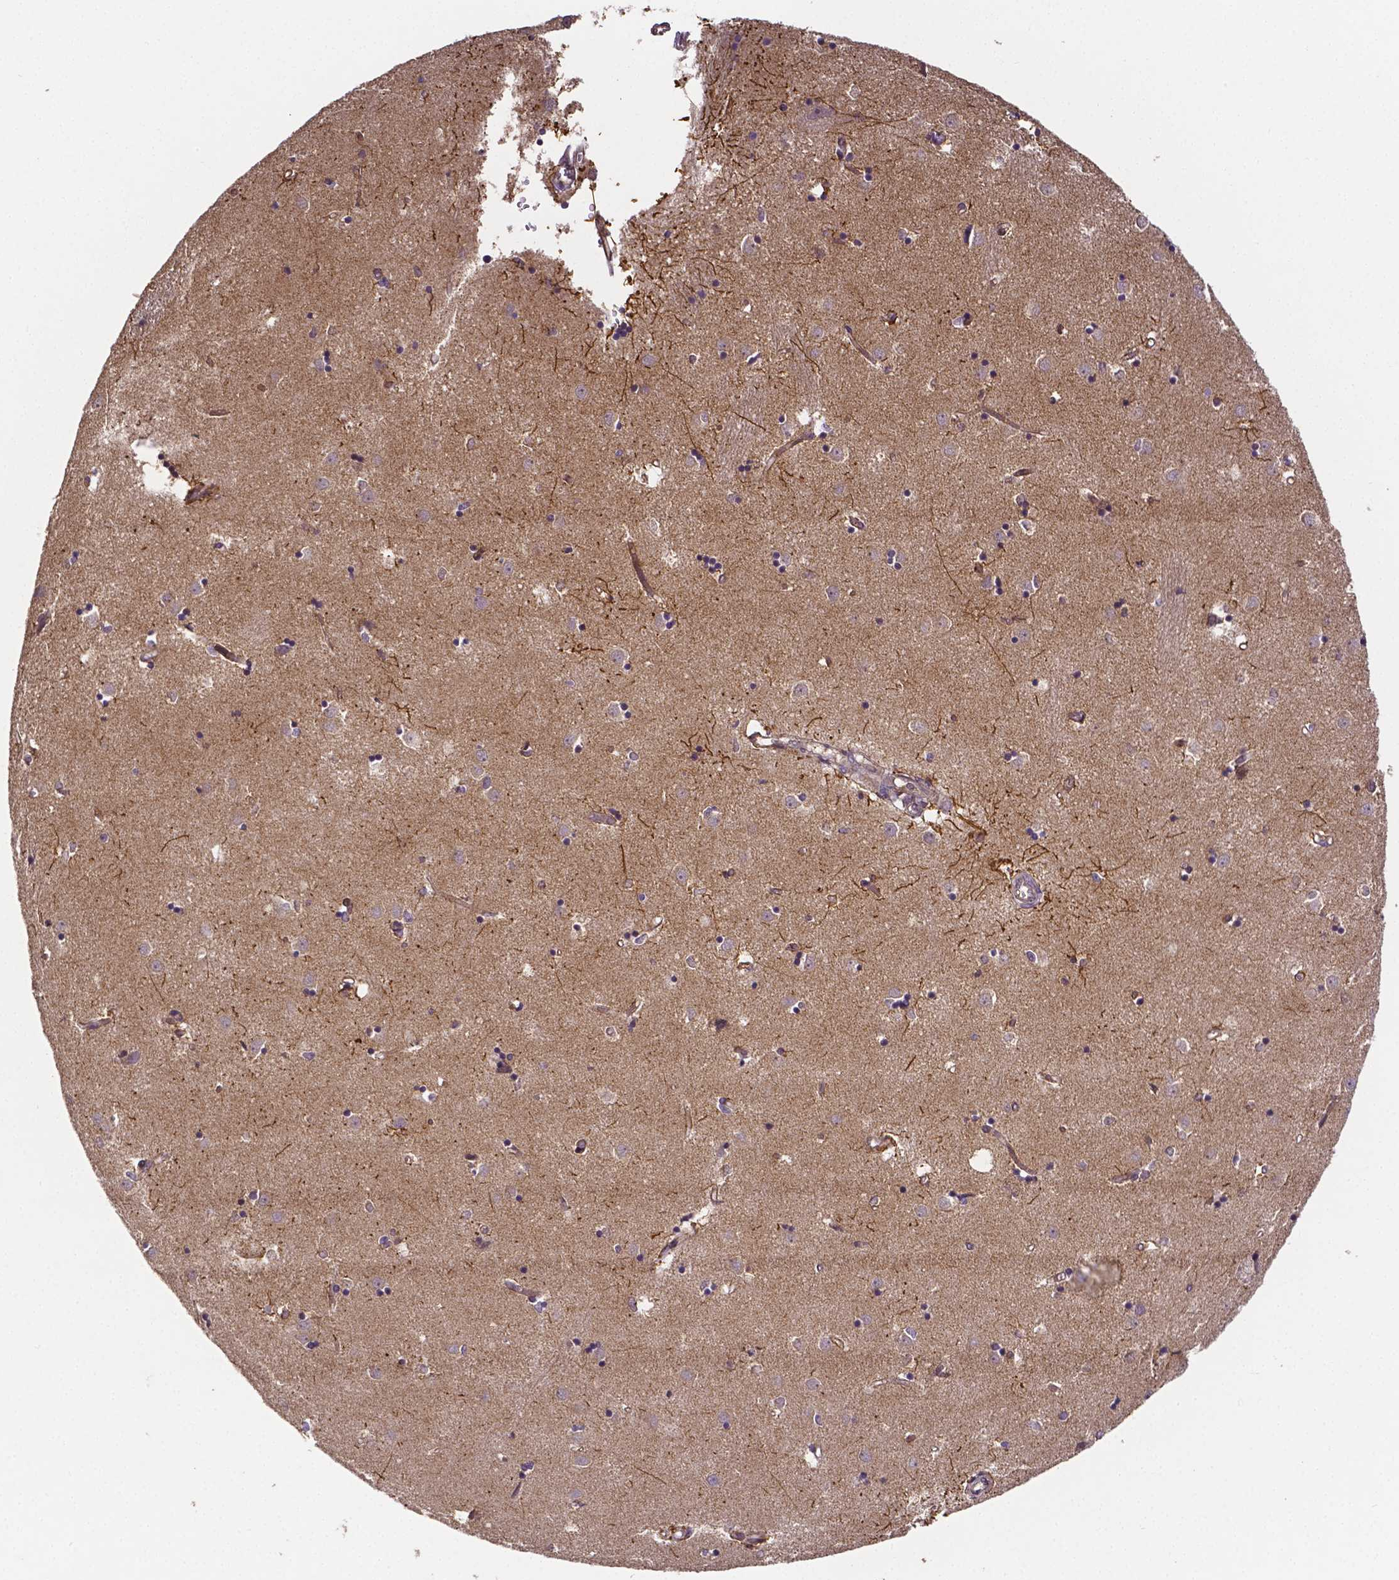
{"staining": {"intensity": "negative", "quantity": "none", "location": "none"}, "tissue": "caudate", "cell_type": "Glial cells", "image_type": "normal", "snomed": [{"axis": "morphology", "description": "Normal tissue, NOS"}, {"axis": "topography", "description": "Lateral ventricle wall"}], "caption": "IHC image of benign caudate: caudate stained with DAB shows no significant protein positivity in glial cells.", "gene": "RNF123", "patient": {"sex": "male", "age": 54}}